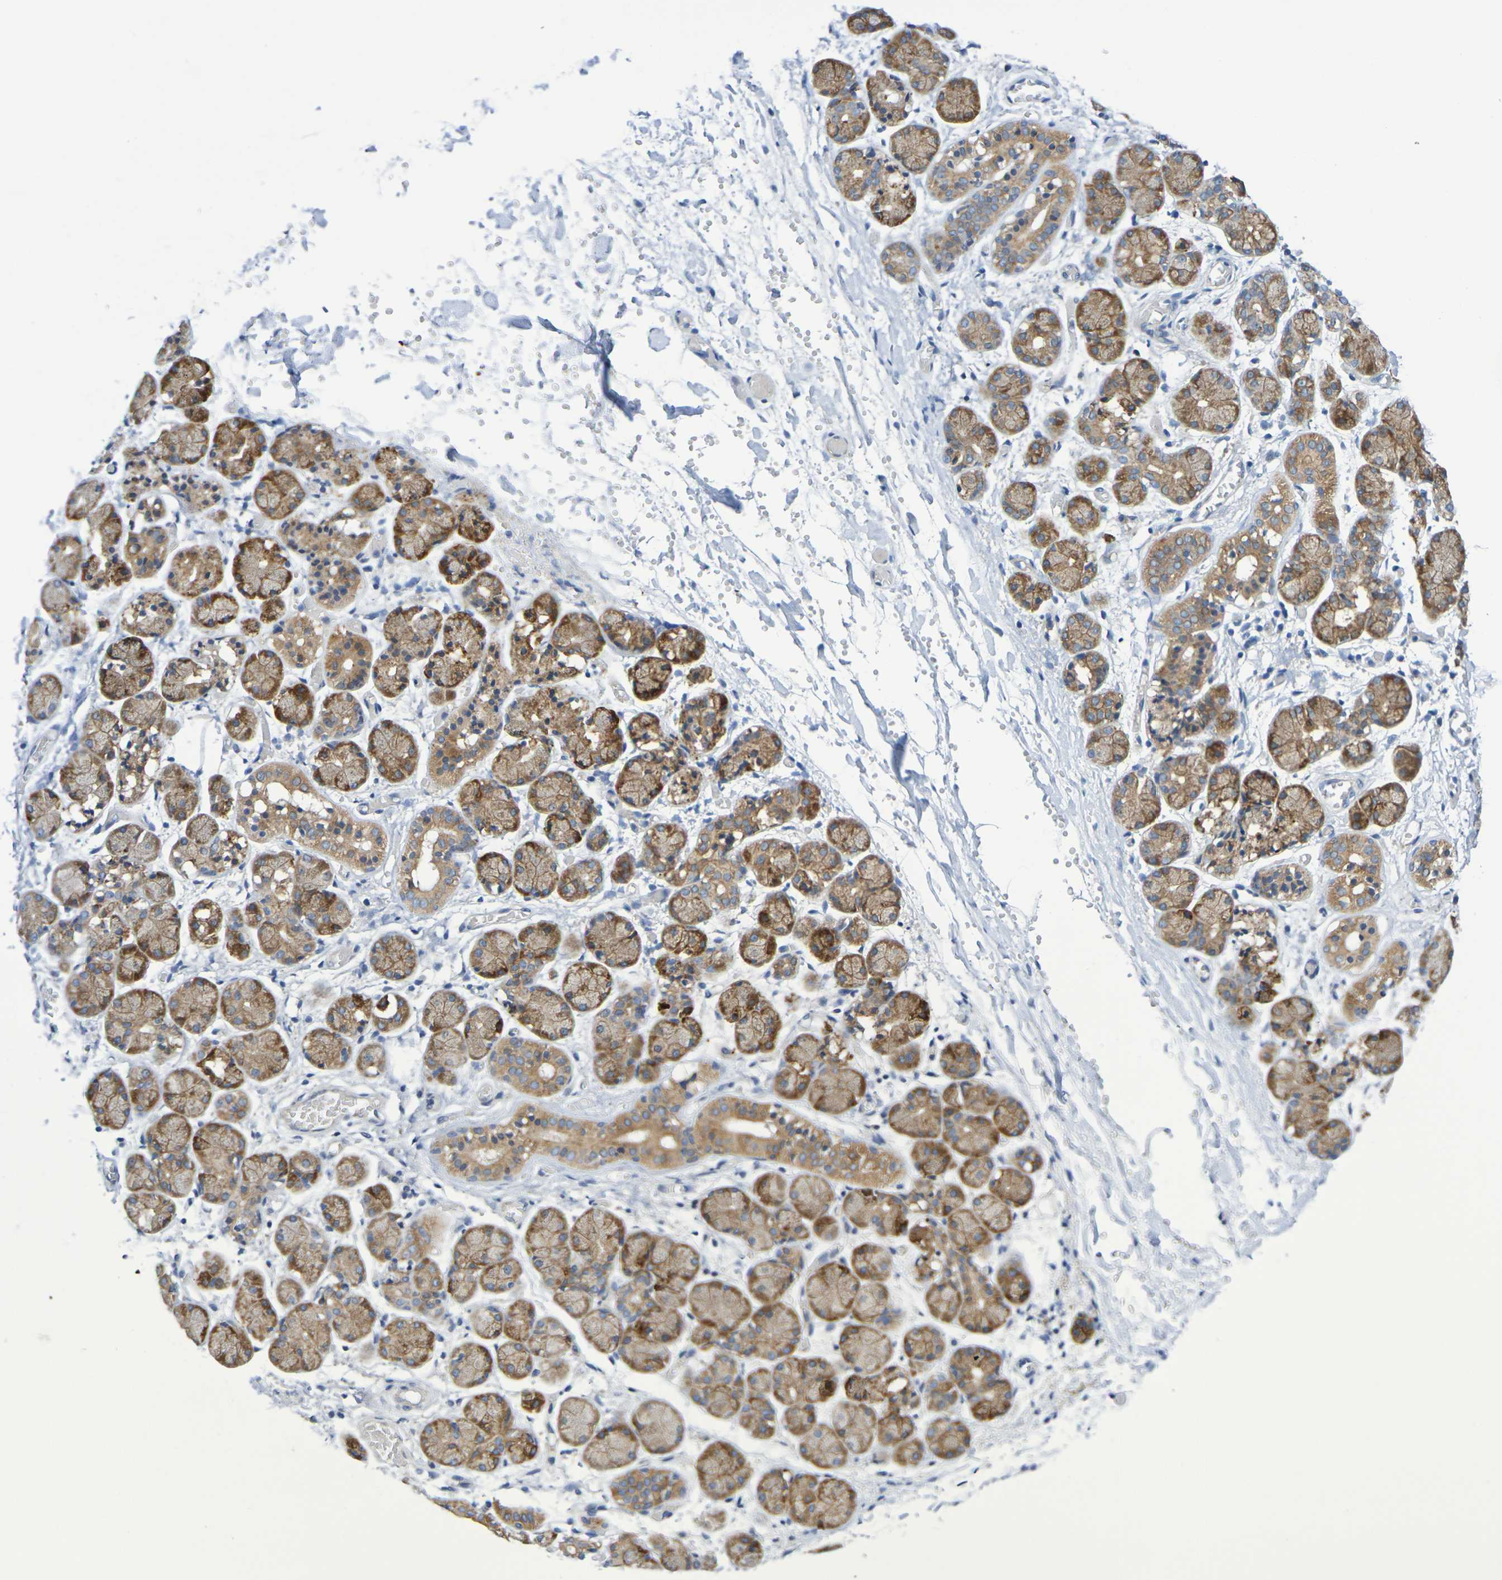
{"staining": {"intensity": "moderate", "quantity": ">75%", "location": "cytoplasmic/membranous"}, "tissue": "salivary gland", "cell_type": "Glandular cells", "image_type": "normal", "snomed": [{"axis": "morphology", "description": "Normal tissue, NOS"}, {"axis": "topography", "description": "Salivary gland"}], "caption": "Moderate cytoplasmic/membranous protein expression is identified in approximately >75% of glandular cells in salivary gland. (IHC, brightfield microscopy, high magnification).", "gene": "SDC4", "patient": {"sex": "female", "age": 24}}